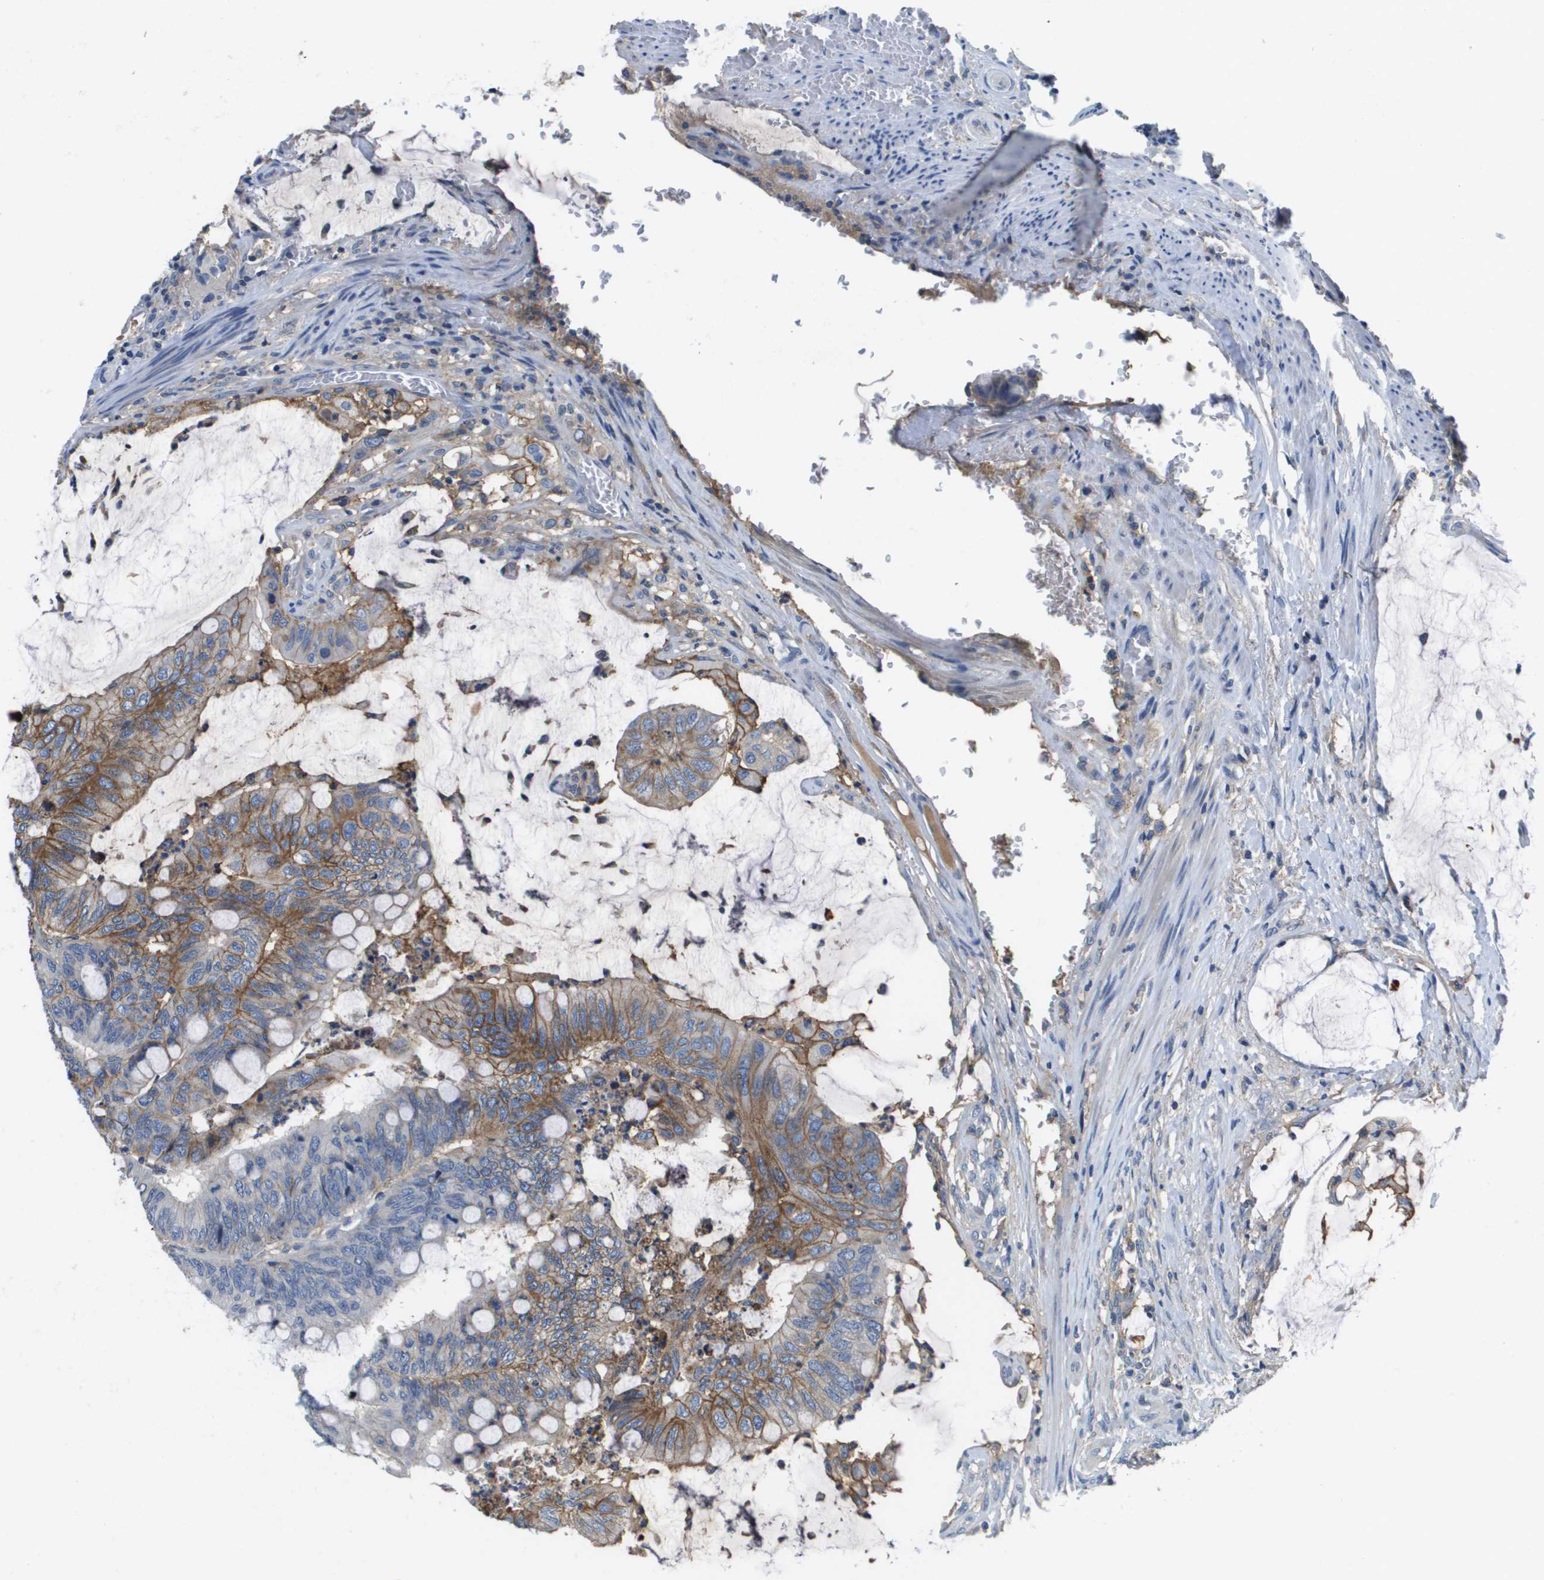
{"staining": {"intensity": "moderate", "quantity": "<25%", "location": "cytoplasmic/membranous"}, "tissue": "colorectal cancer", "cell_type": "Tumor cells", "image_type": "cancer", "snomed": [{"axis": "morphology", "description": "Normal tissue, NOS"}, {"axis": "morphology", "description": "Adenocarcinoma, NOS"}, {"axis": "topography", "description": "Rectum"}], "caption": "IHC staining of colorectal adenocarcinoma, which demonstrates low levels of moderate cytoplasmic/membranous staining in about <25% of tumor cells indicating moderate cytoplasmic/membranous protein staining. The staining was performed using DAB (3,3'-diaminobenzidine) (brown) for protein detection and nuclei were counterstained in hematoxylin (blue).", "gene": "SLC16A3", "patient": {"sex": "male", "age": 92}}